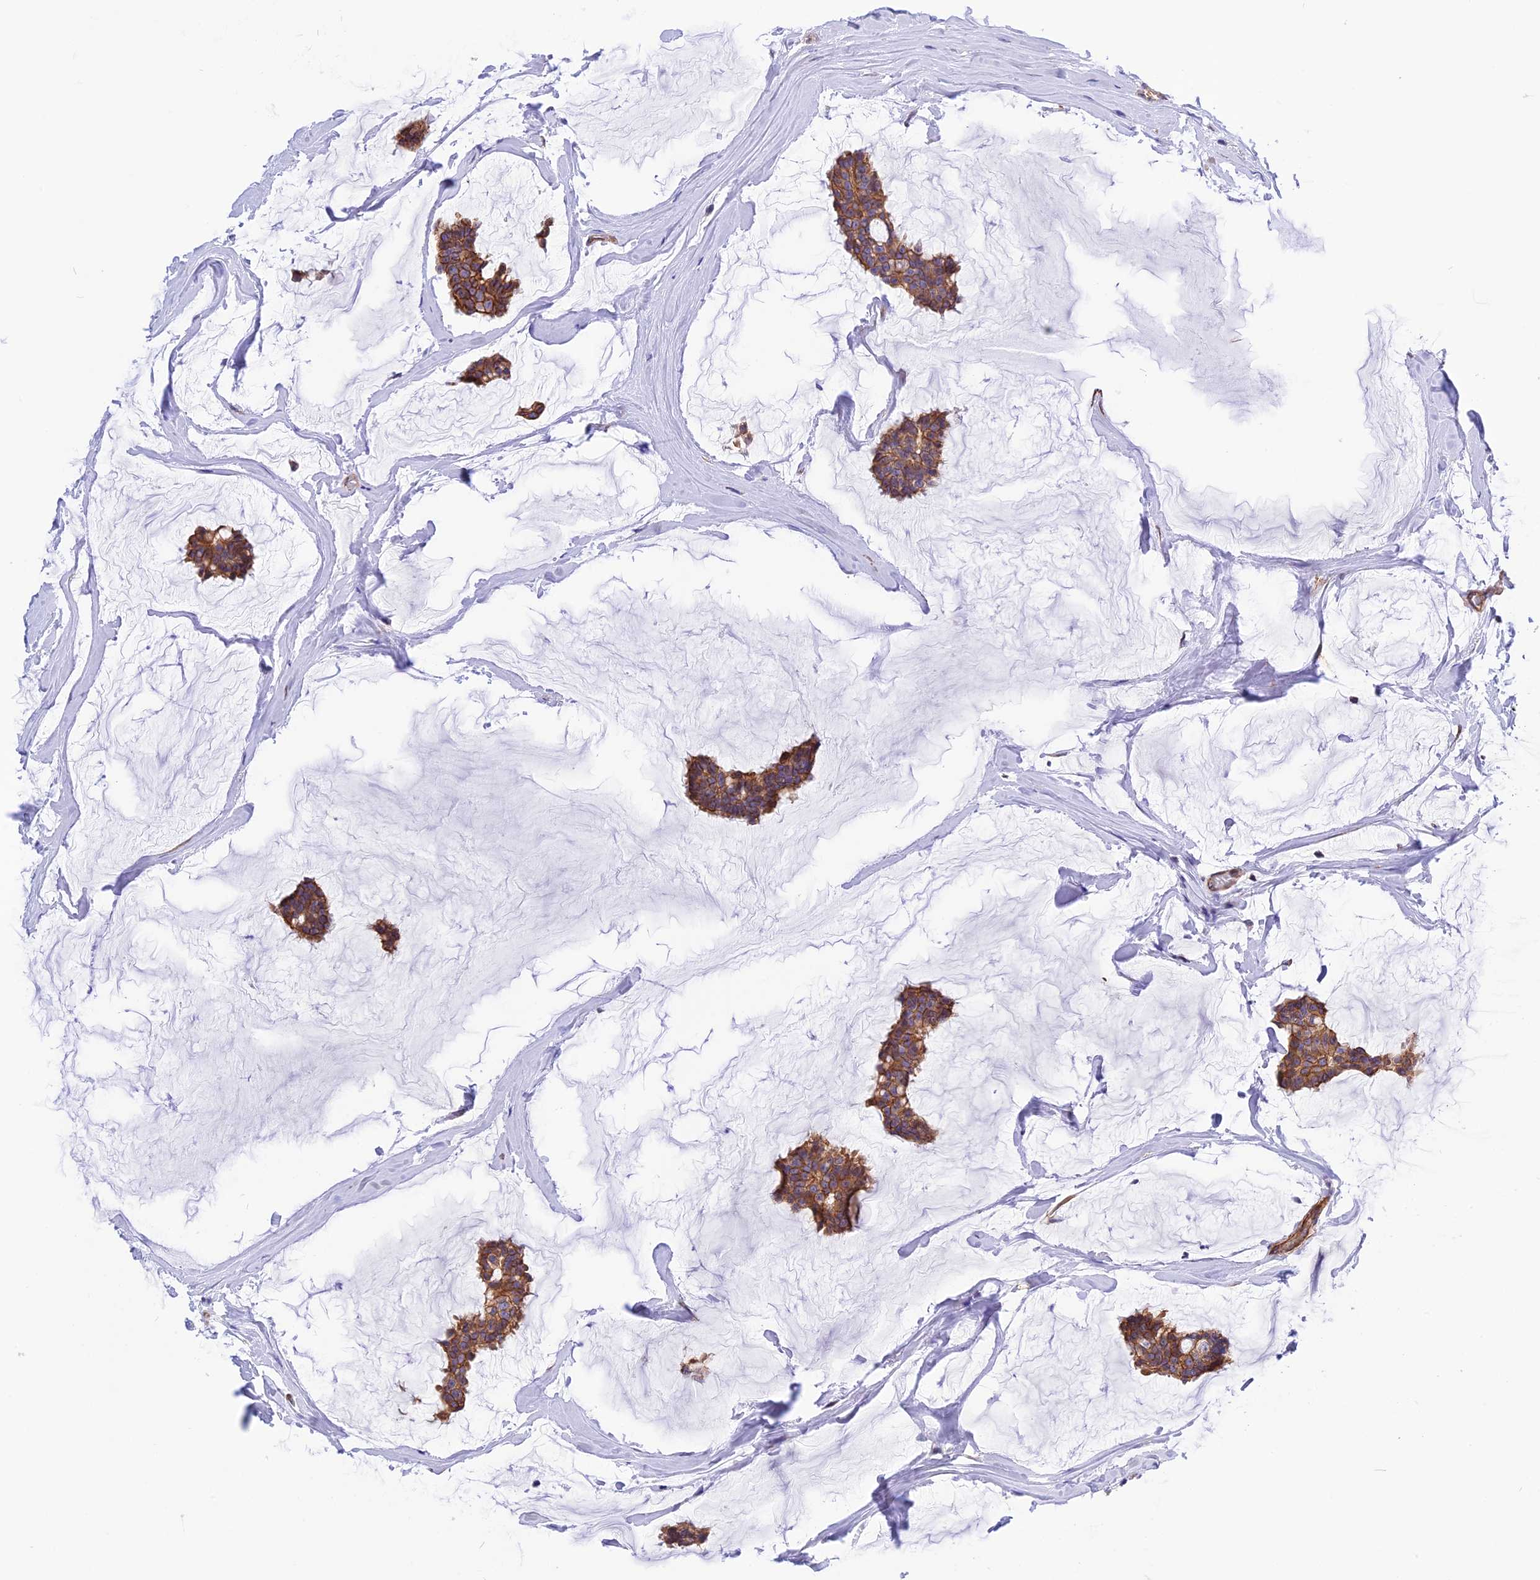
{"staining": {"intensity": "moderate", "quantity": ">75%", "location": "cytoplasmic/membranous"}, "tissue": "breast cancer", "cell_type": "Tumor cells", "image_type": "cancer", "snomed": [{"axis": "morphology", "description": "Duct carcinoma"}, {"axis": "topography", "description": "Breast"}], "caption": "High-power microscopy captured an IHC micrograph of intraductal carcinoma (breast), revealing moderate cytoplasmic/membranous staining in approximately >75% of tumor cells.", "gene": "R3HDM4", "patient": {"sex": "female", "age": 93}}